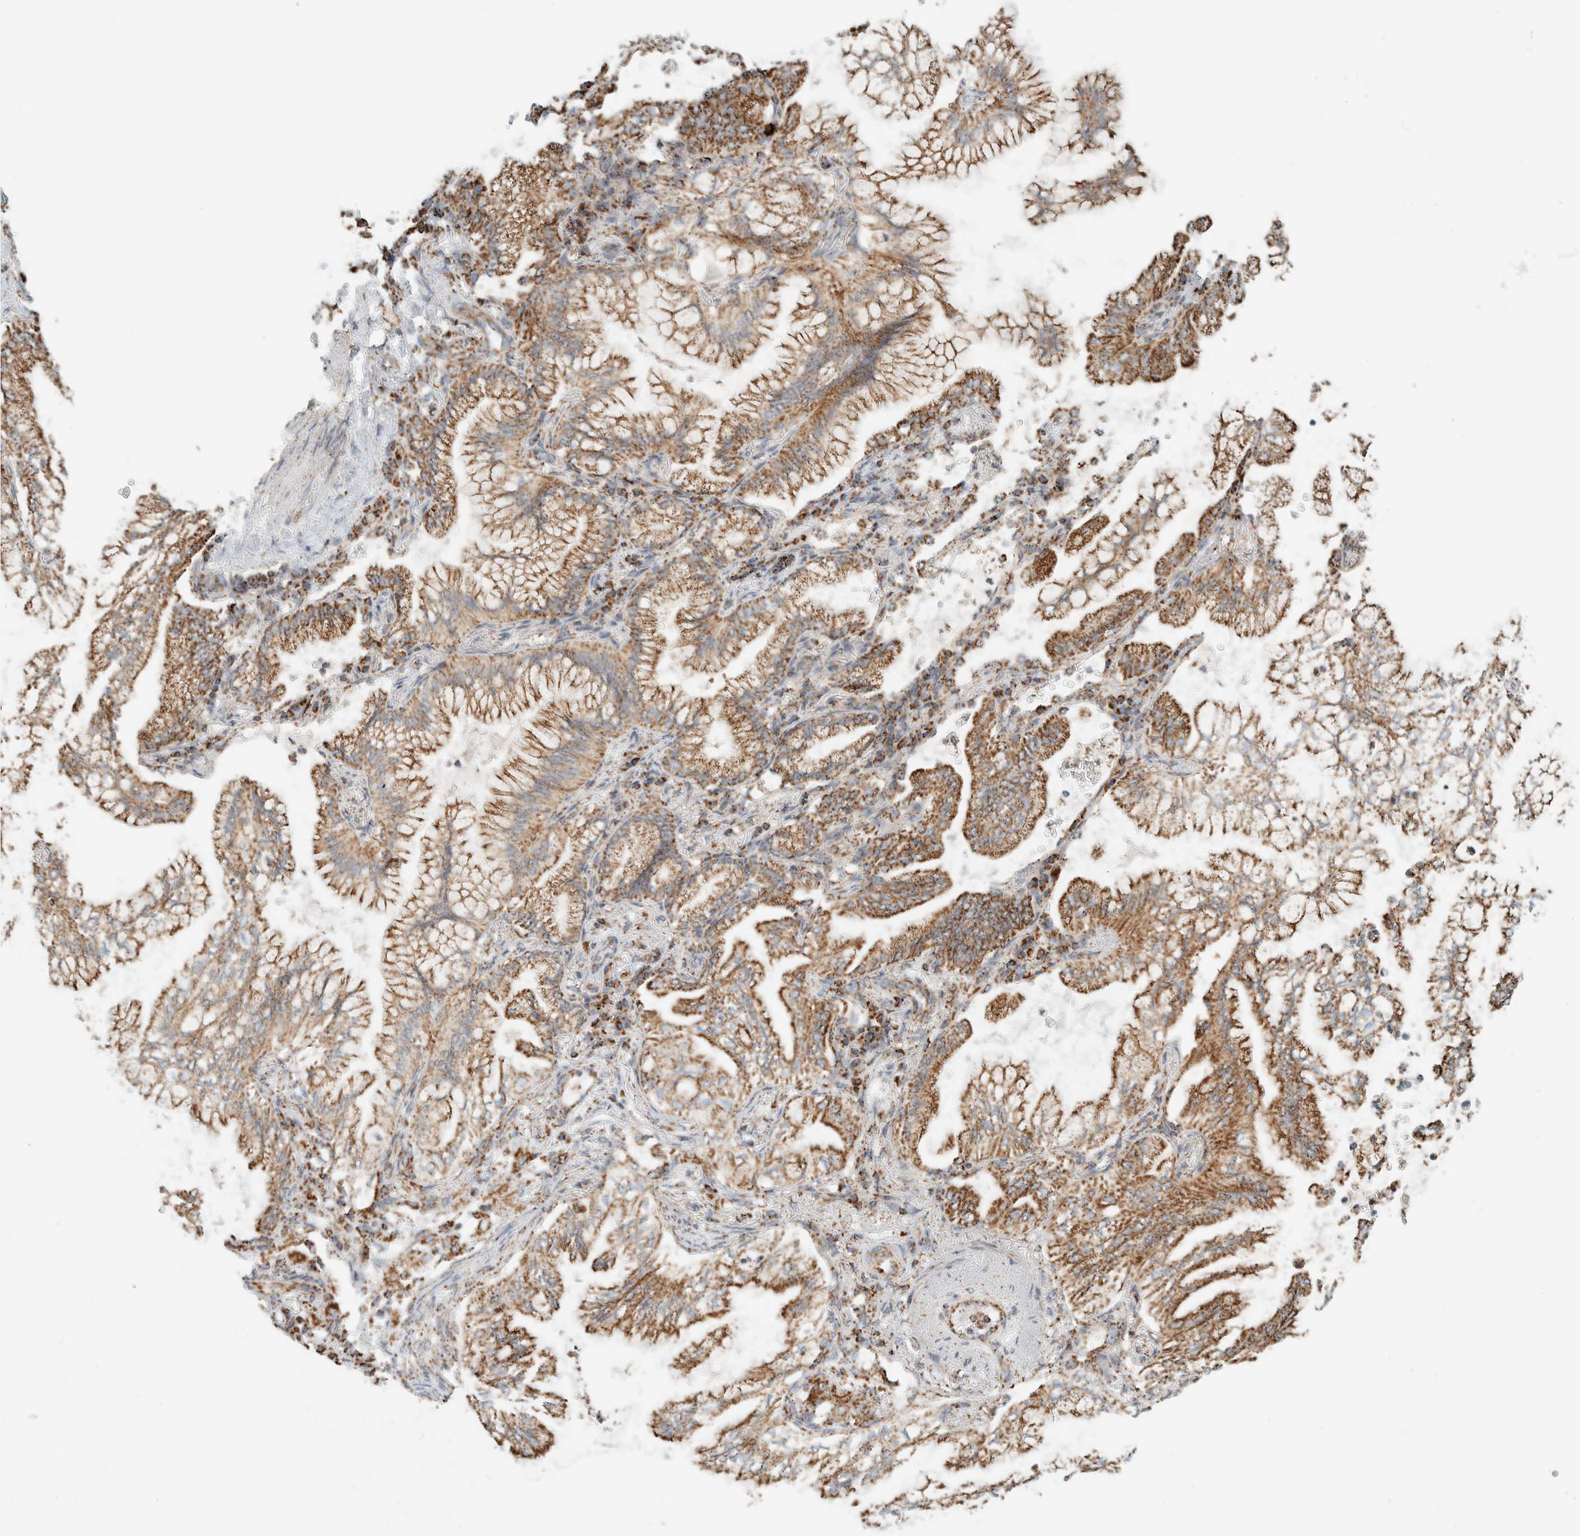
{"staining": {"intensity": "moderate", "quantity": ">75%", "location": "cytoplasmic/membranous"}, "tissue": "lung cancer", "cell_type": "Tumor cells", "image_type": "cancer", "snomed": [{"axis": "morphology", "description": "Adenocarcinoma, NOS"}, {"axis": "topography", "description": "Lung"}], "caption": "The micrograph exhibits staining of lung adenocarcinoma, revealing moderate cytoplasmic/membranous protein positivity (brown color) within tumor cells. Using DAB (brown) and hematoxylin (blue) stains, captured at high magnification using brightfield microscopy.", "gene": "ZNF454", "patient": {"sex": "female", "age": 70}}